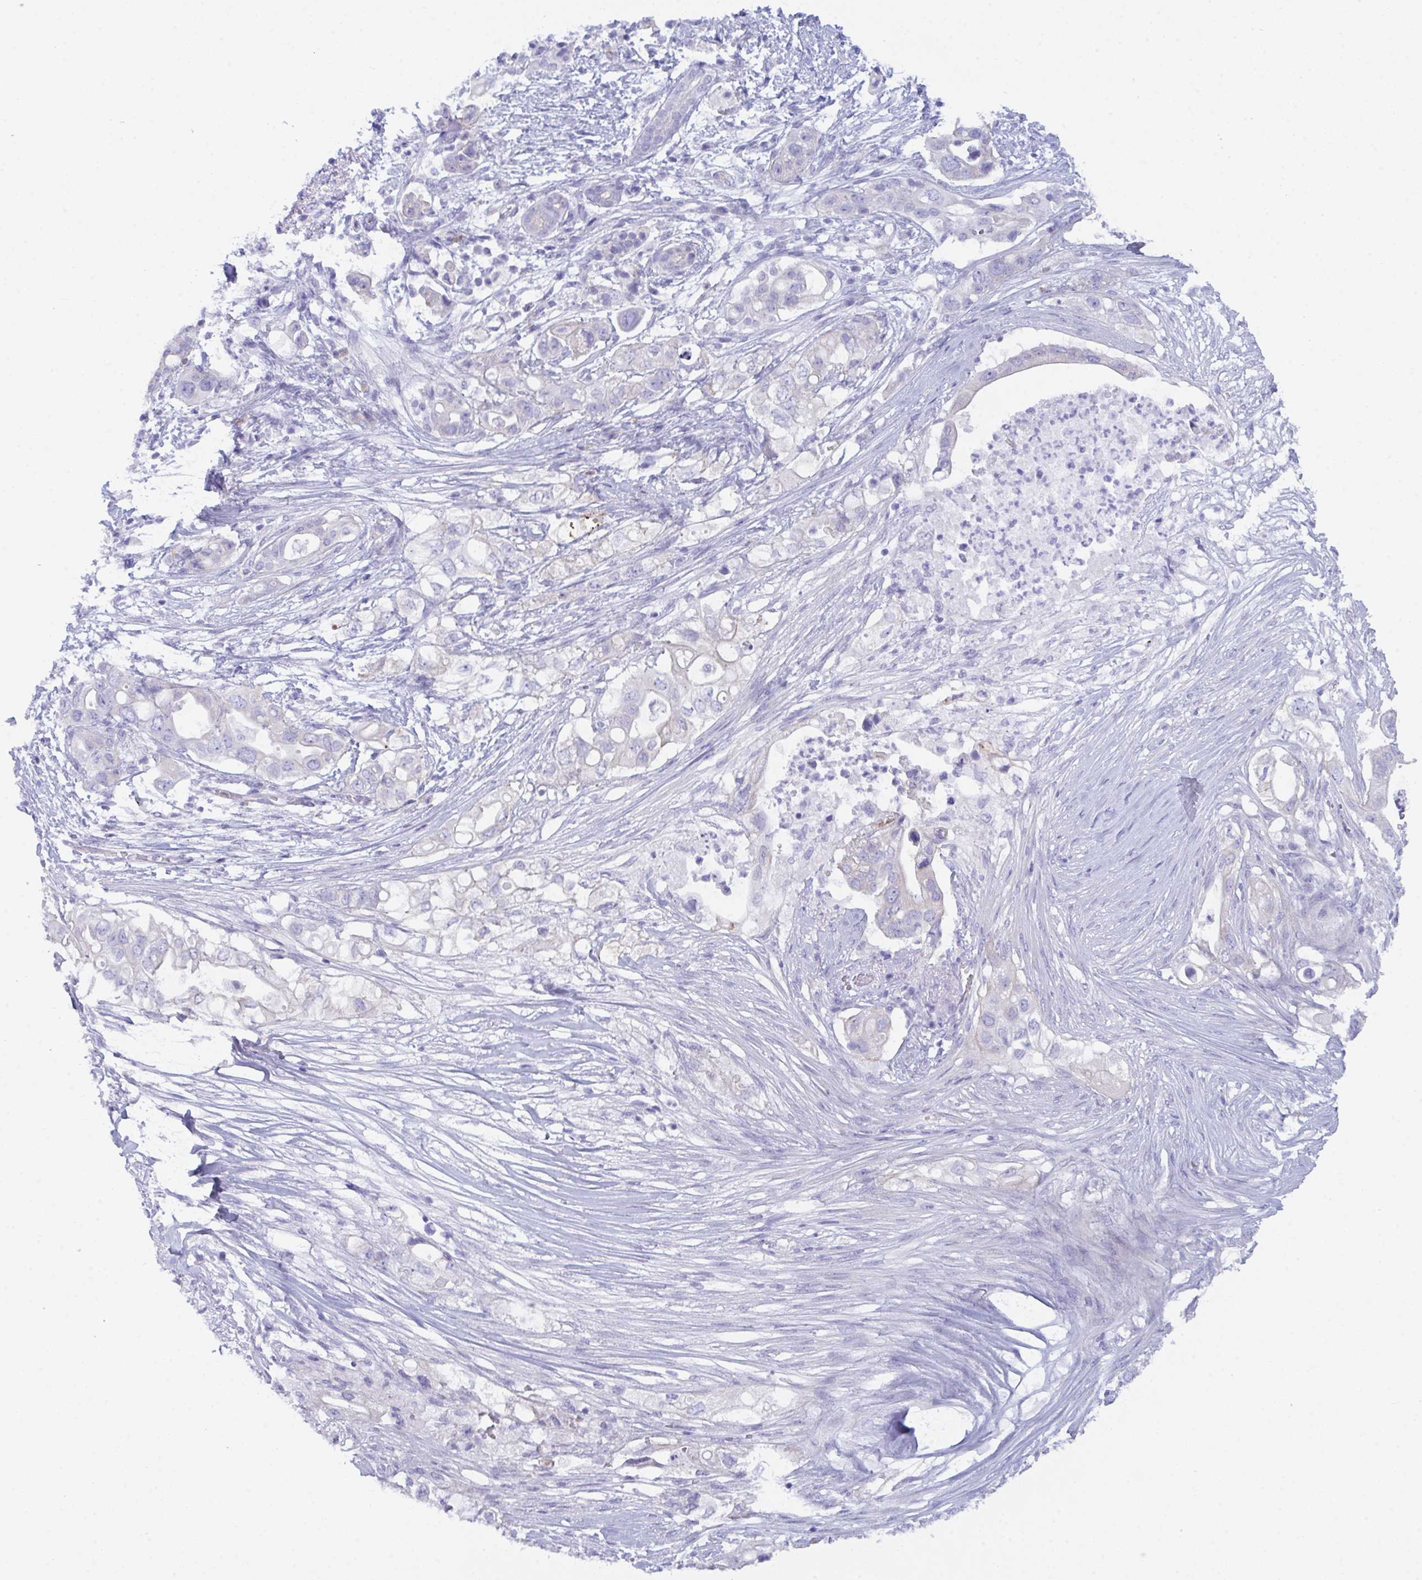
{"staining": {"intensity": "negative", "quantity": "none", "location": "none"}, "tissue": "pancreatic cancer", "cell_type": "Tumor cells", "image_type": "cancer", "snomed": [{"axis": "morphology", "description": "Adenocarcinoma, NOS"}, {"axis": "topography", "description": "Pancreas"}], "caption": "Immunohistochemical staining of pancreatic adenocarcinoma shows no significant expression in tumor cells.", "gene": "CEP170B", "patient": {"sex": "female", "age": 72}}